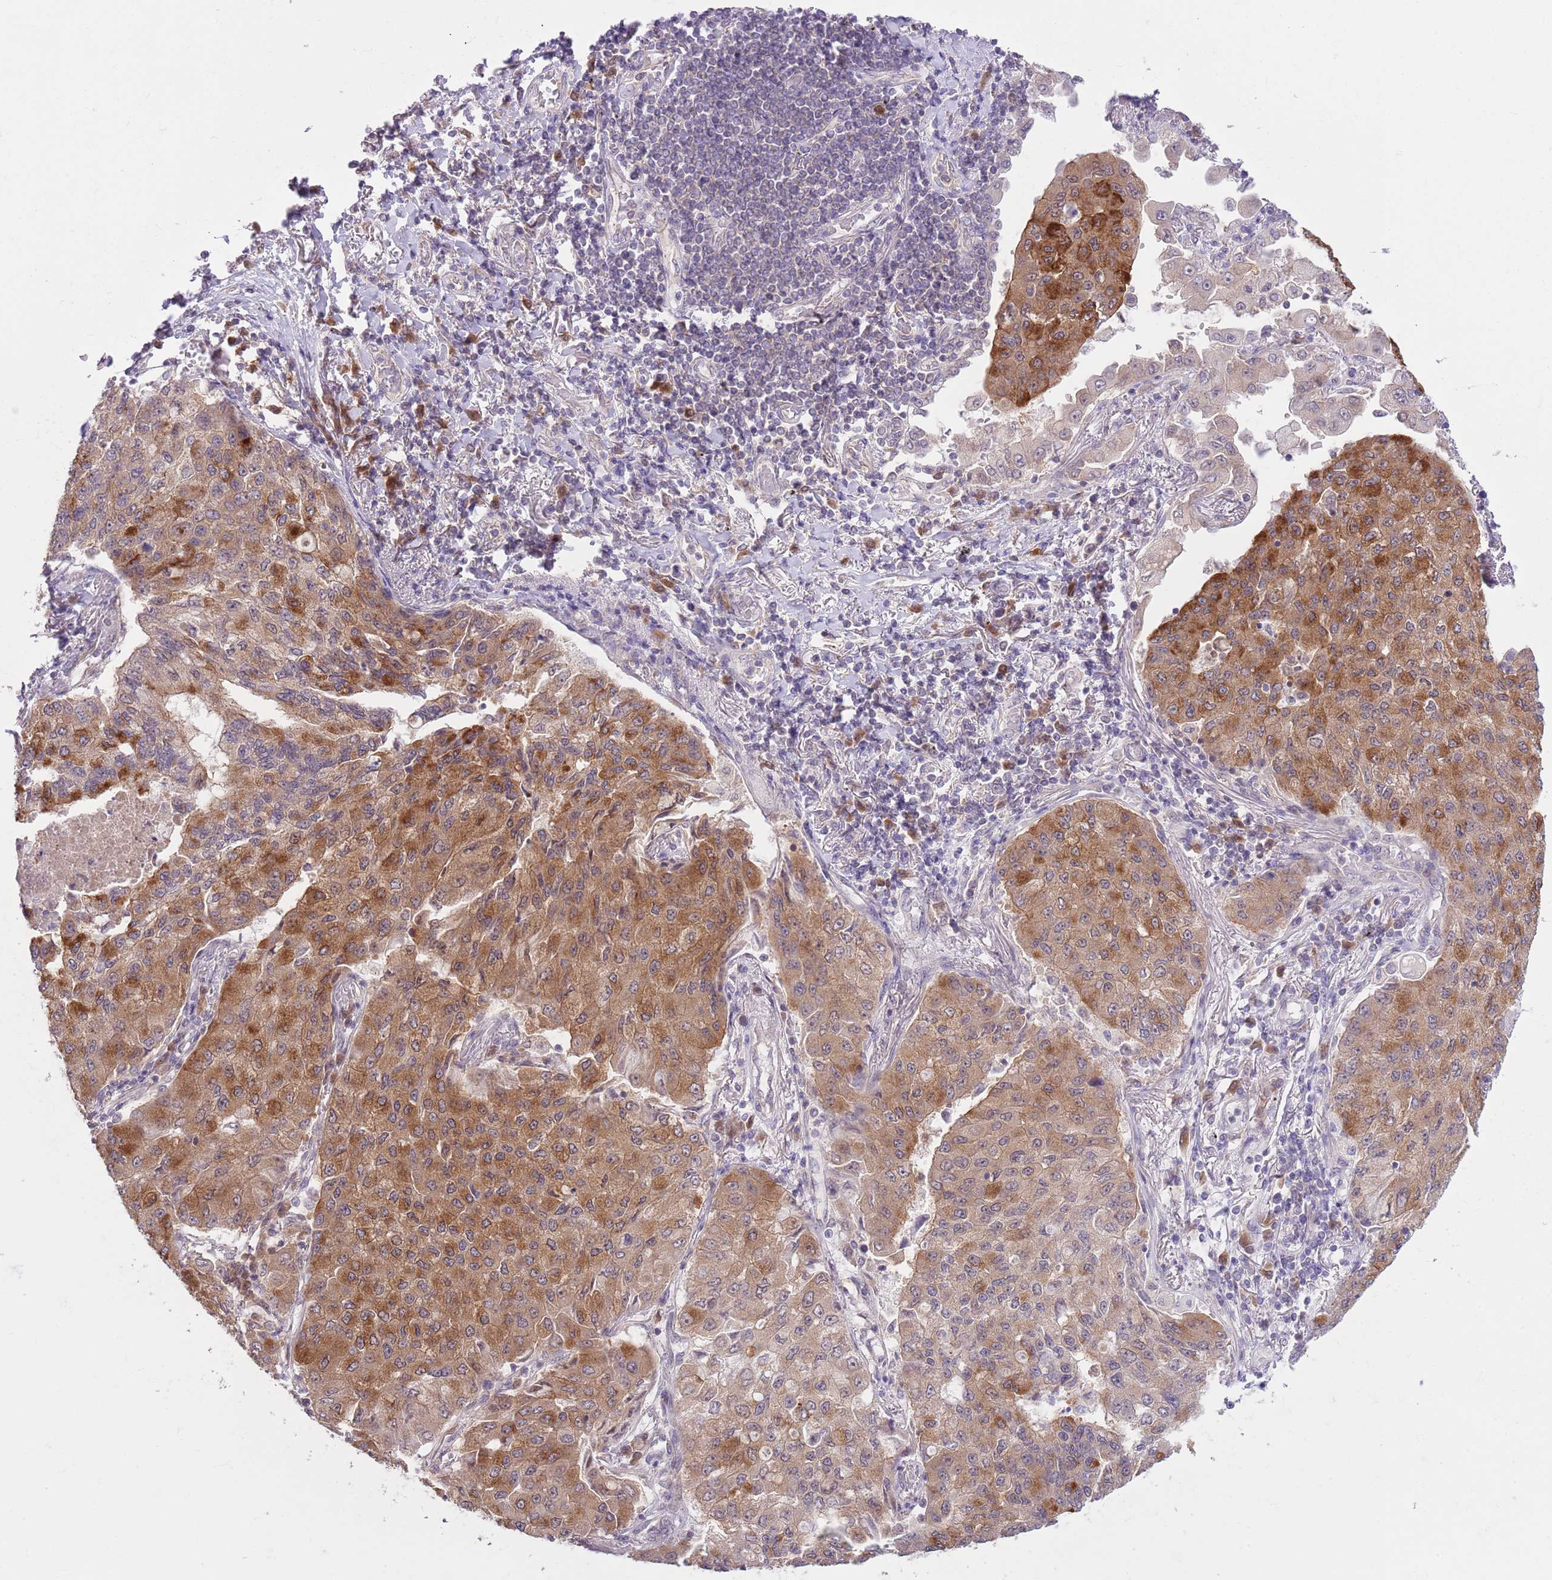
{"staining": {"intensity": "moderate", "quantity": ">75%", "location": "cytoplasmic/membranous"}, "tissue": "lung cancer", "cell_type": "Tumor cells", "image_type": "cancer", "snomed": [{"axis": "morphology", "description": "Squamous cell carcinoma, NOS"}, {"axis": "topography", "description": "Lung"}], "caption": "Lung cancer was stained to show a protein in brown. There is medium levels of moderate cytoplasmic/membranous staining in approximately >75% of tumor cells. (DAB = brown stain, brightfield microscopy at high magnification).", "gene": "COPE", "patient": {"sex": "male", "age": 74}}